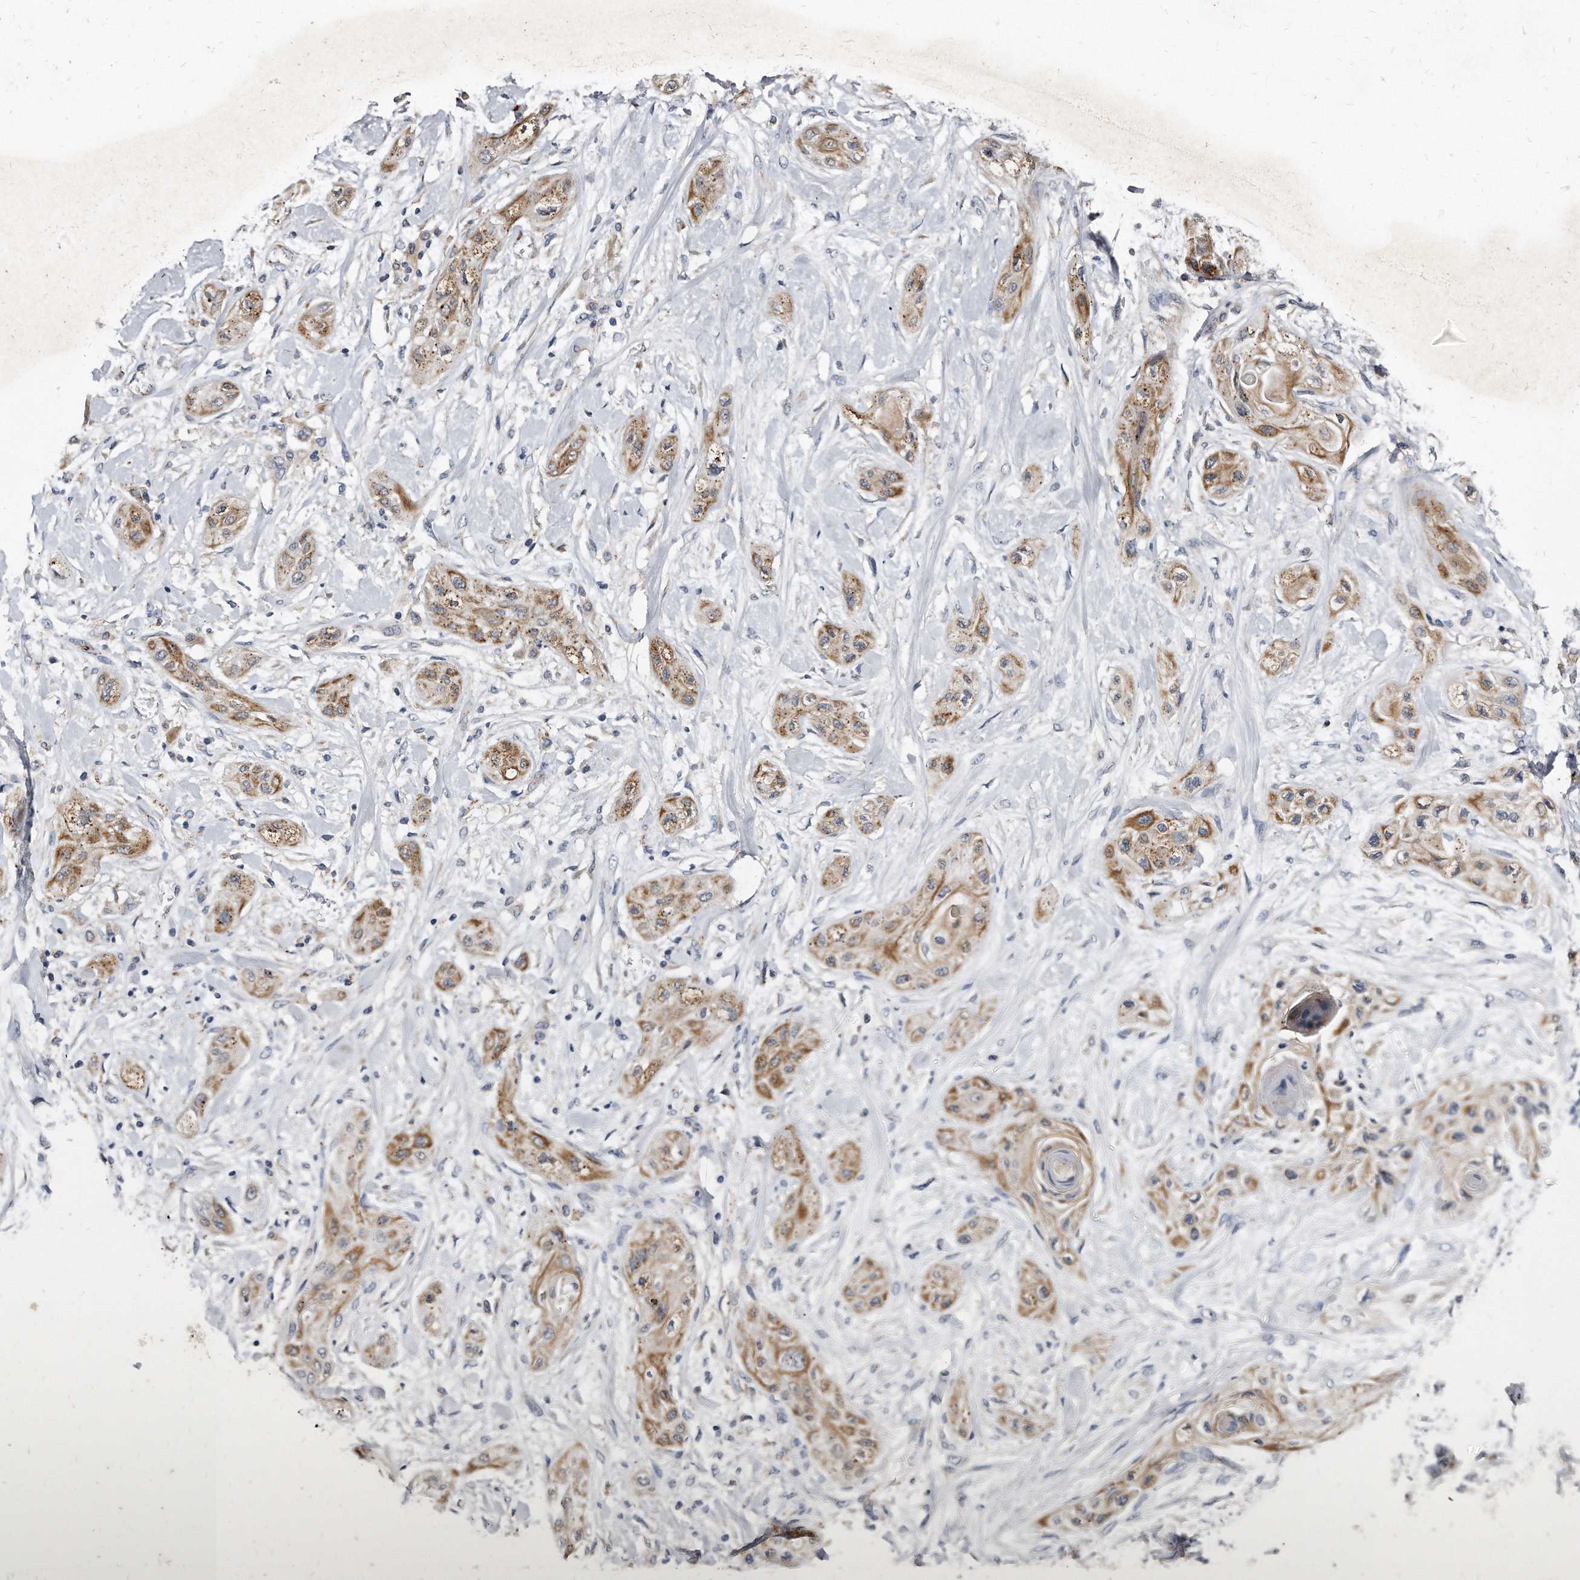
{"staining": {"intensity": "moderate", "quantity": ">75%", "location": "cytoplasmic/membranous"}, "tissue": "lung cancer", "cell_type": "Tumor cells", "image_type": "cancer", "snomed": [{"axis": "morphology", "description": "Squamous cell carcinoma, NOS"}, {"axis": "topography", "description": "Lung"}], "caption": "This micrograph exhibits immunohistochemistry (IHC) staining of human lung cancer, with medium moderate cytoplasmic/membranous expression in about >75% of tumor cells.", "gene": "KLHDC3", "patient": {"sex": "female", "age": 47}}